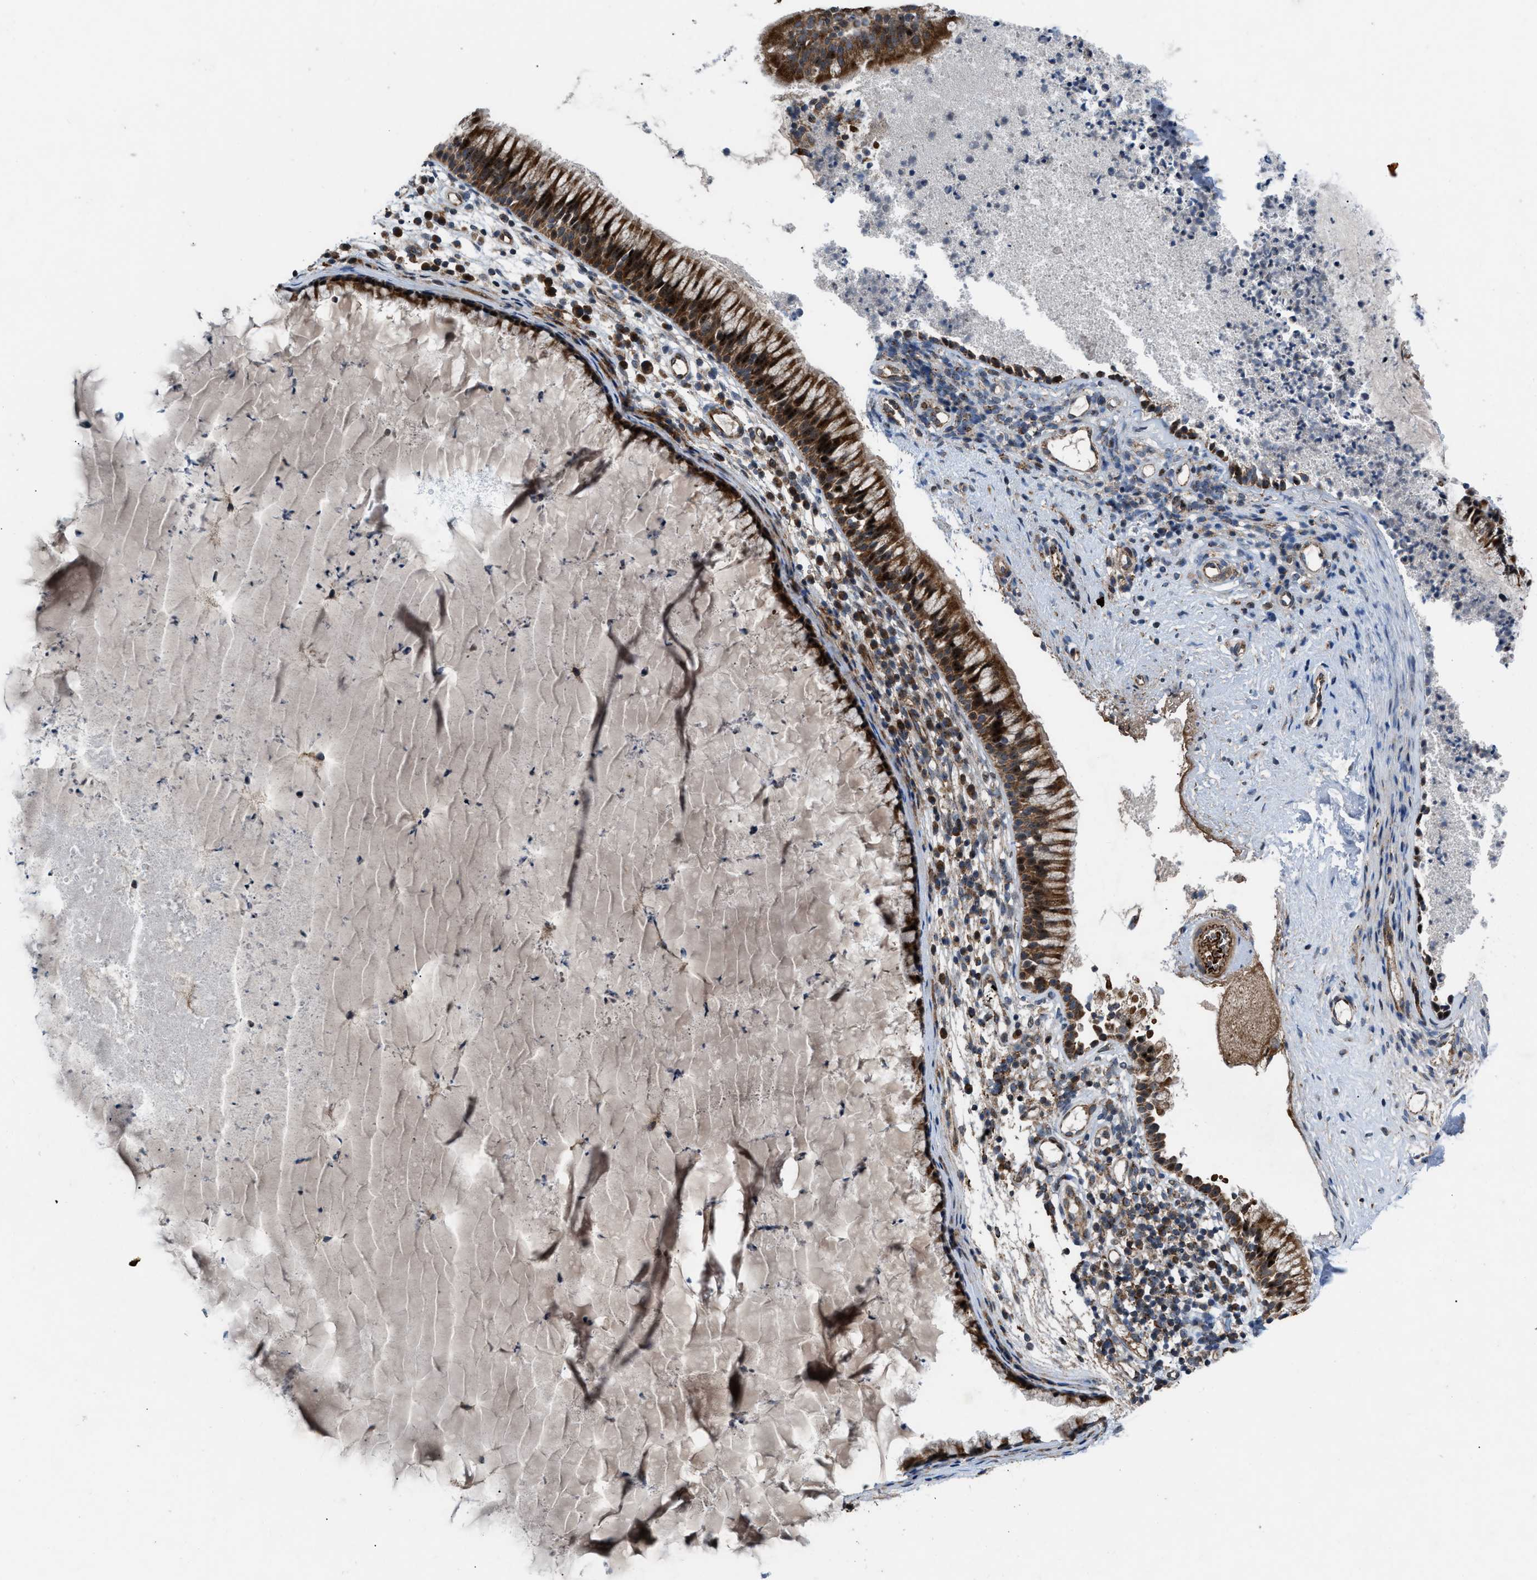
{"staining": {"intensity": "strong", "quantity": ">75%", "location": "cytoplasmic/membranous"}, "tissue": "nasopharynx", "cell_type": "Respiratory epithelial cells", "image_type": "normal", "snomed": [{"axis": "morphology", "description": "Normal tissue, NOS"}, {"axis": "topography", "description": "Nasopharynx"}], "caption": "Respiratory epithelial cells demonstrate high levels of strong cytoplasmic/membranous positivity in about >75% of cells in normal human nasopharynx. Using DAB (brown) and hematoxylin (blue) stains, captured at high magnification using brightfield microscopy.", "gene": "AP3M2", "patient": {"sex": "male", "age": 21}}